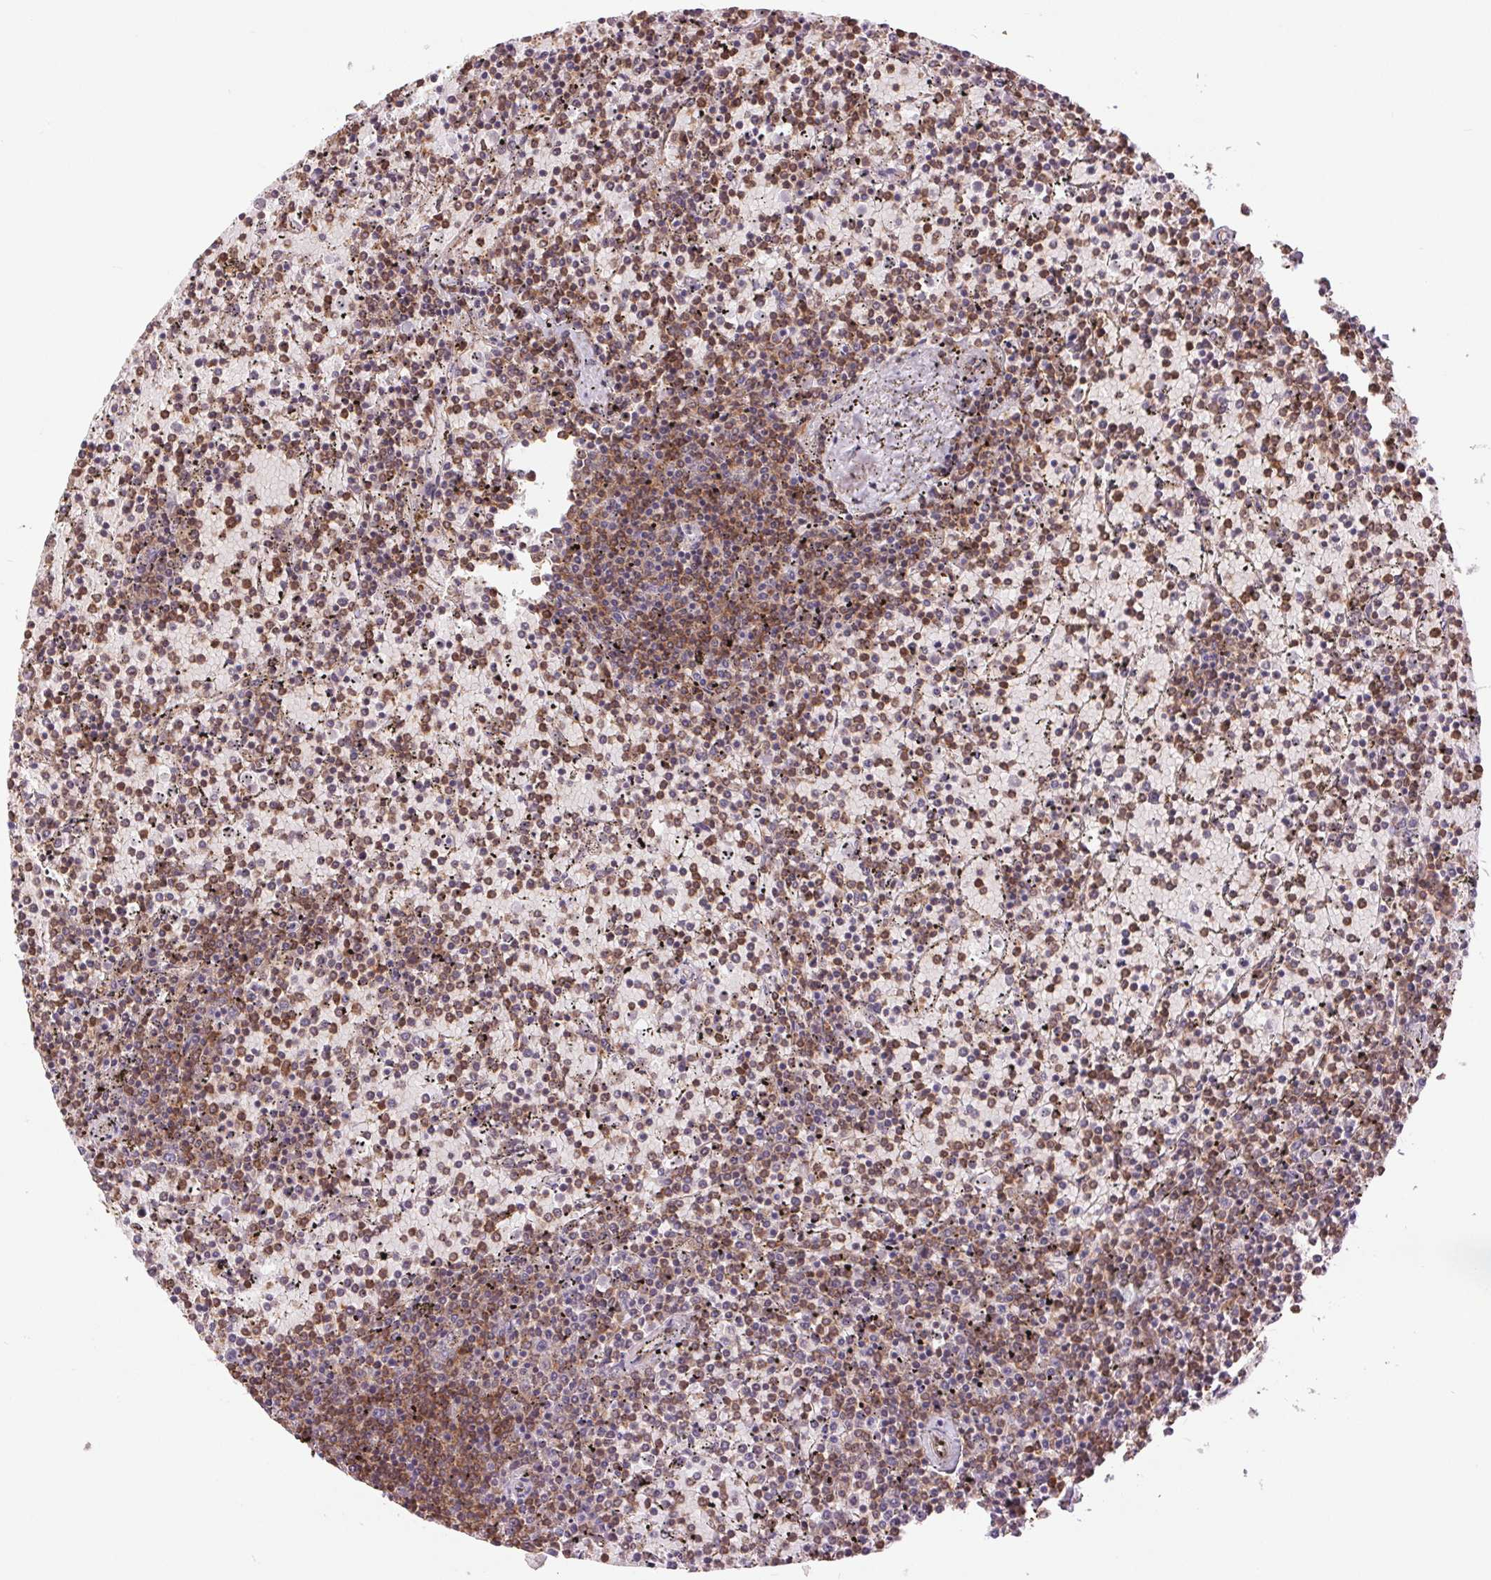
{"staining": {"intensity": "moderate", "quantity": "25%-75%", "location": "cytoplasmic/membranous"}, "tissue": "lymphoma", "cell_type": "Tumor cells", "image_type": "cancer", "snomed": [{"axis": "morphology", "description": "Malignant lymphoma, non-Hodgkin's type, Low grade"}, {"axis": "topography", "description": "Spleen"}], "caption": "This micrograph demonstrates immunohistochemistry staining of lymphoma, with medium moderate cytoplasmic/membranous staining in about 25%-75% of tumor cells.", "gene": "BTF3L4", "patient": {"sex": "female", "age": 77}}